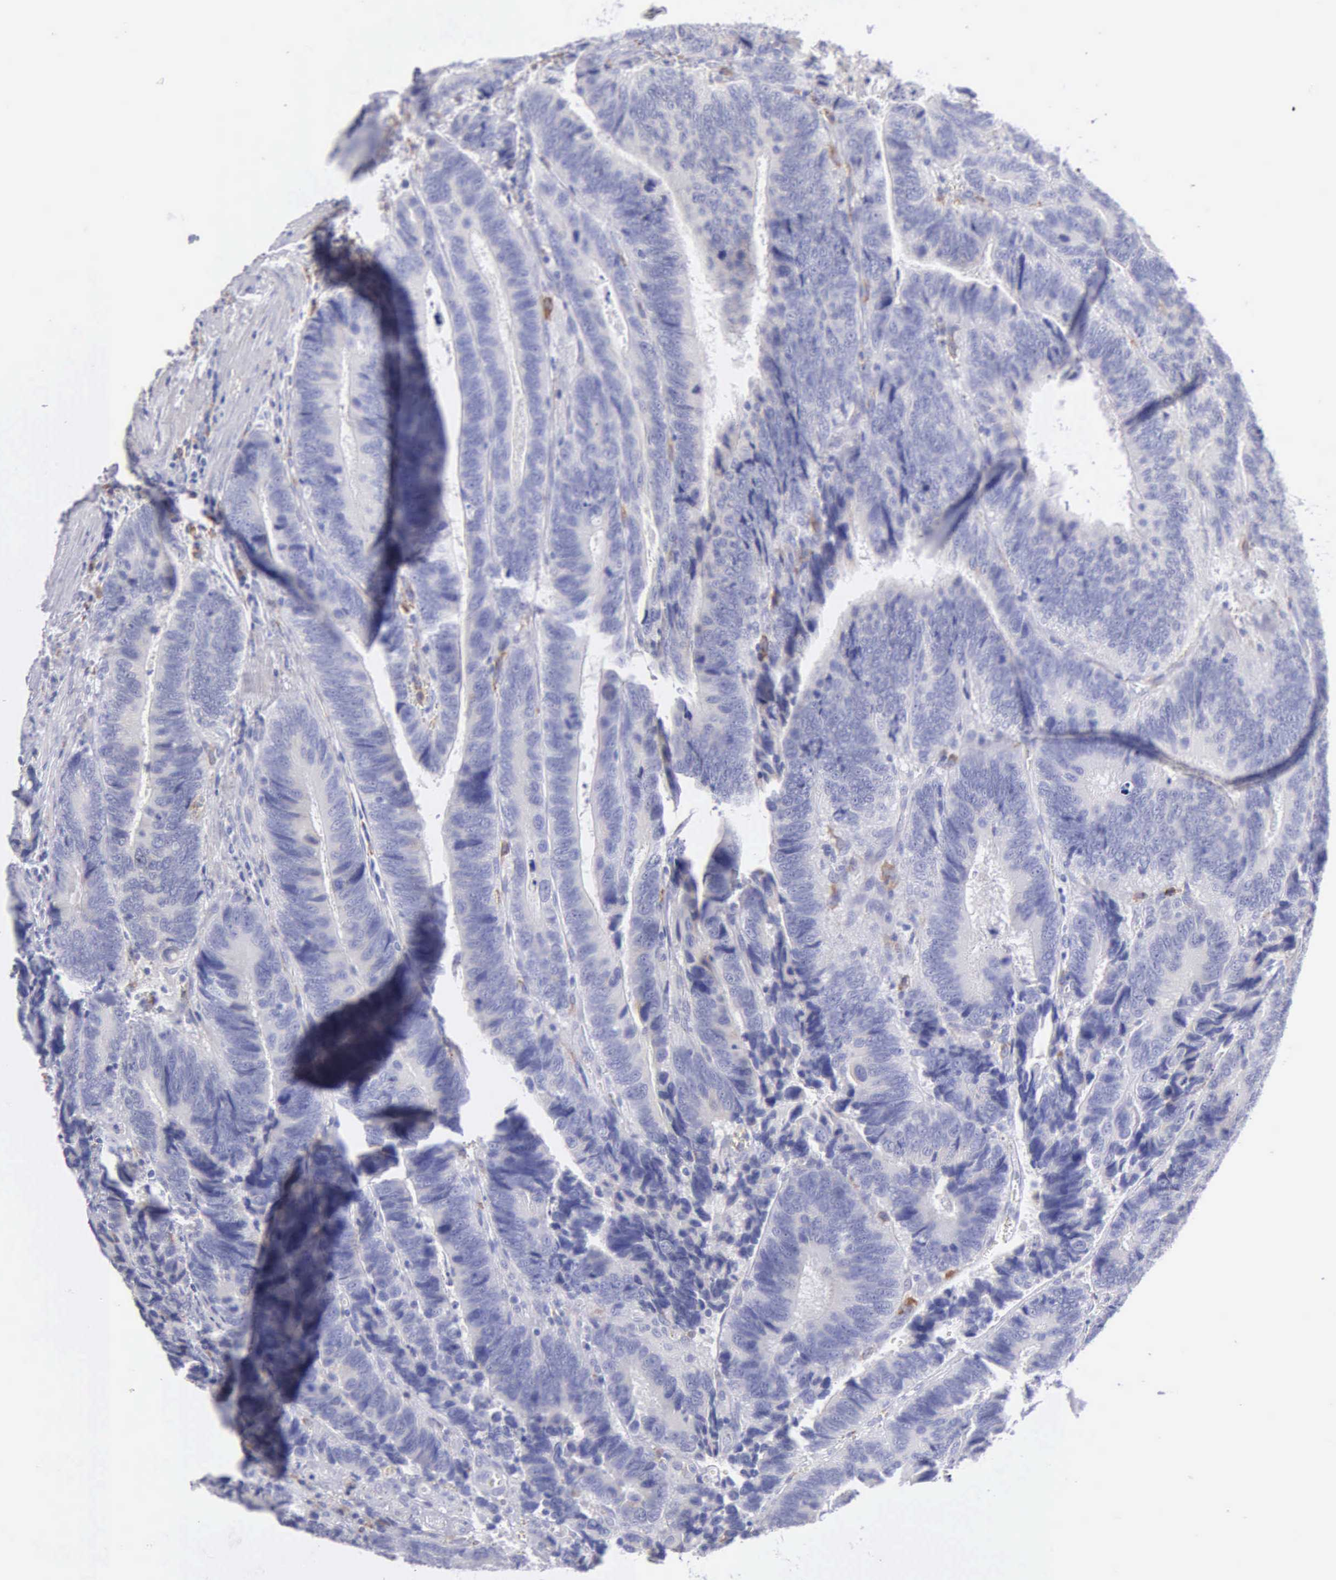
{"staining": {"intensity": "negative", "quantity": "none", "location": "none"}, "tissue": "colorectal cancer", "cell_type": "Tumor cells", "image_type": "cancer", "snomed": [{"axis": "morphology", "description": "Adenocarcinoma, NOS"}, {"axis": "topography", "description": "Colon"}], "caption": "Colorectal cancer was stained to show a protein in brown. There is no significant expression in tumor cells.", "gene": "TYRP1", "patient": {"sex": "male", "age": 72}}